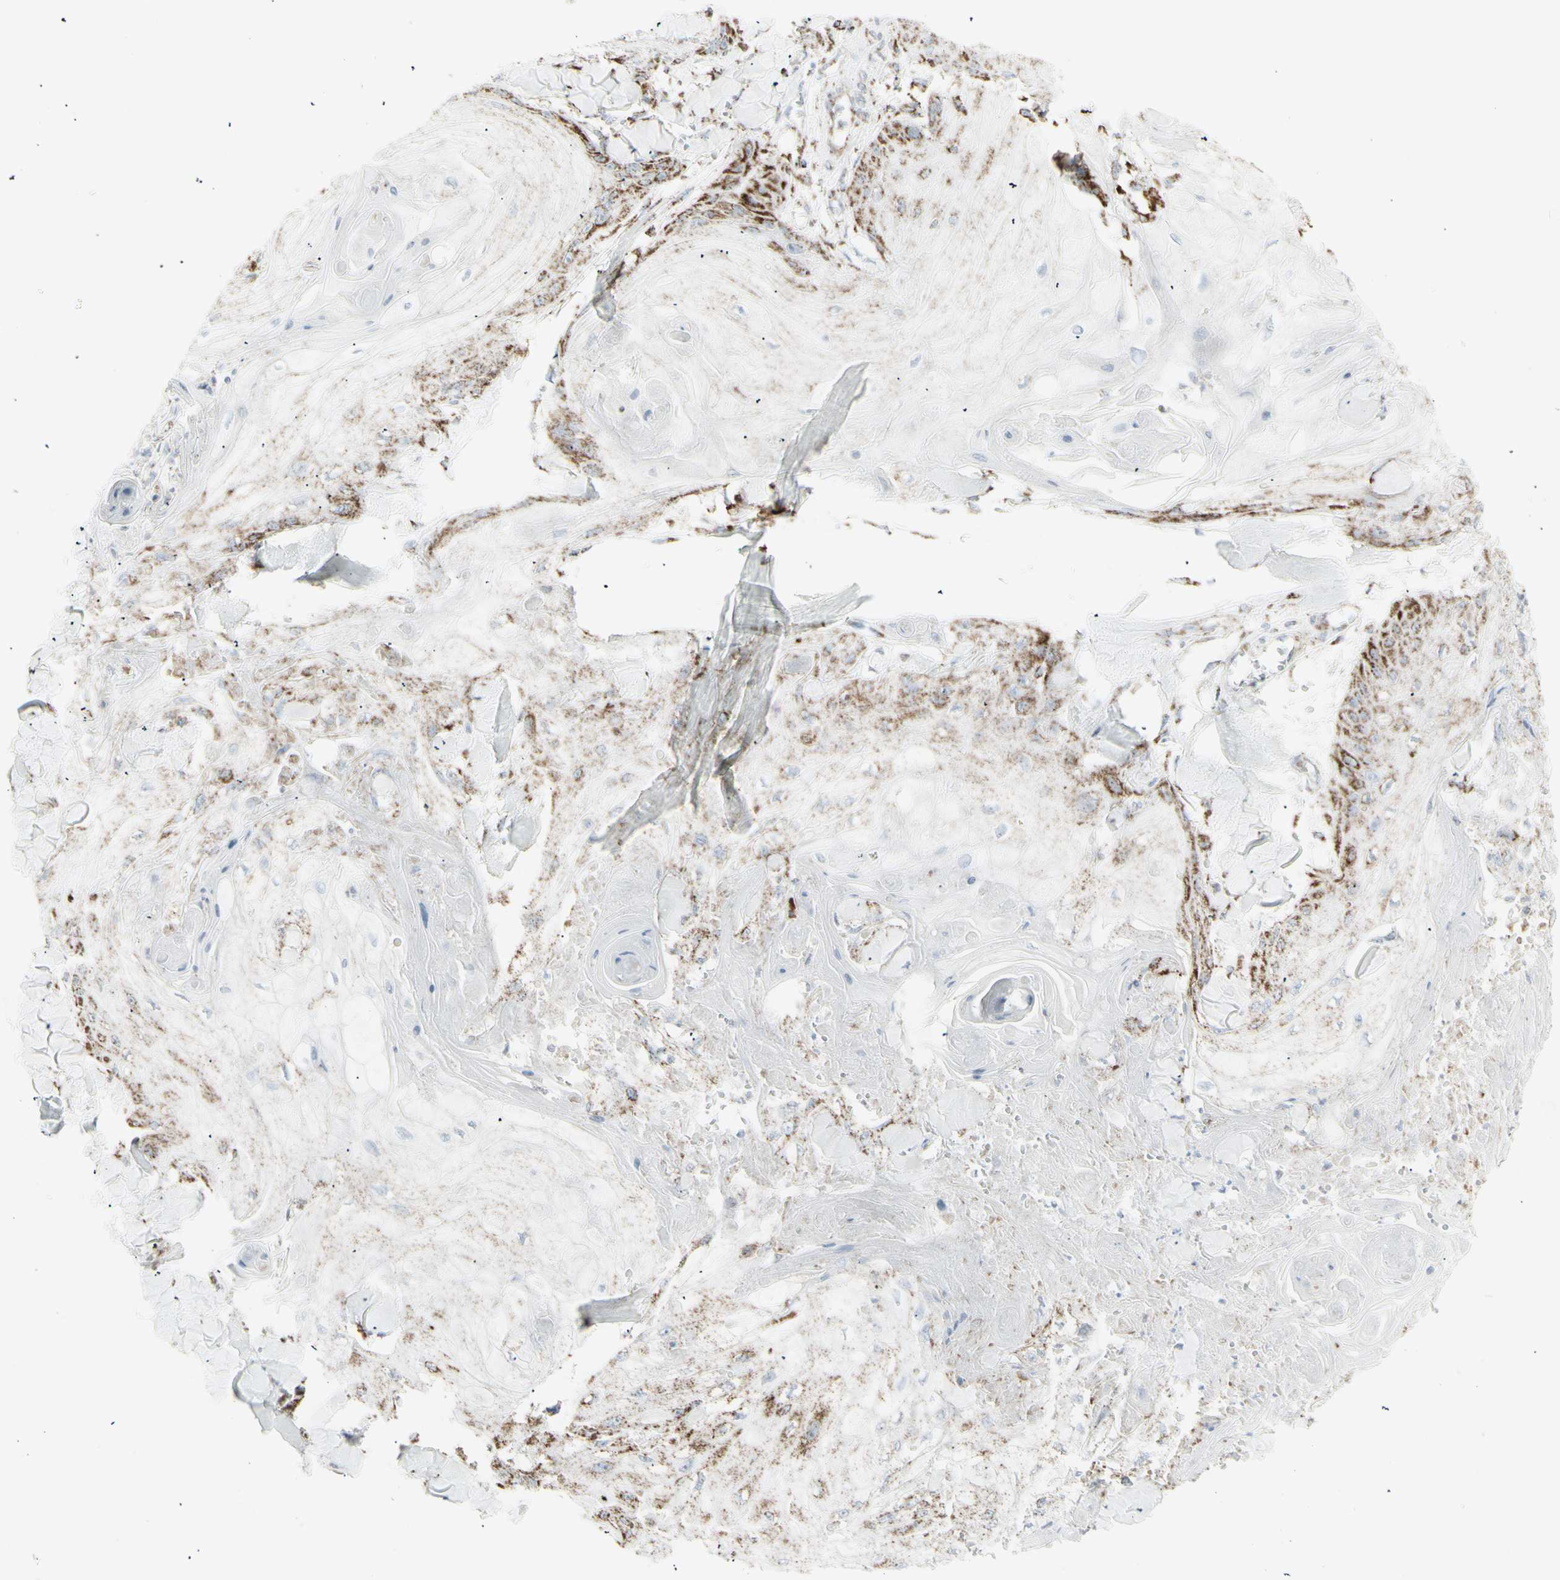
{"staining": {"intensity": "moderate", "quantity": "25%-75%", "location": "cytoplasmic/membranous"}, "tissue": "skin cancer", "cell_type": "Tumor cells", "image_type": "cancer", "snomed": [{"axis": "morphology", "description": "Squamous cell carcinoma, NOS"}, {"axis": "topography", "description": "Skin"}], "caption": "Human skin cancer (squamous cell carcinoma) stained with a protein marker displays moderate staining in tumor cells.", "gene": "PLGRKT", "patient": {"sex": "male", "age": 74}}